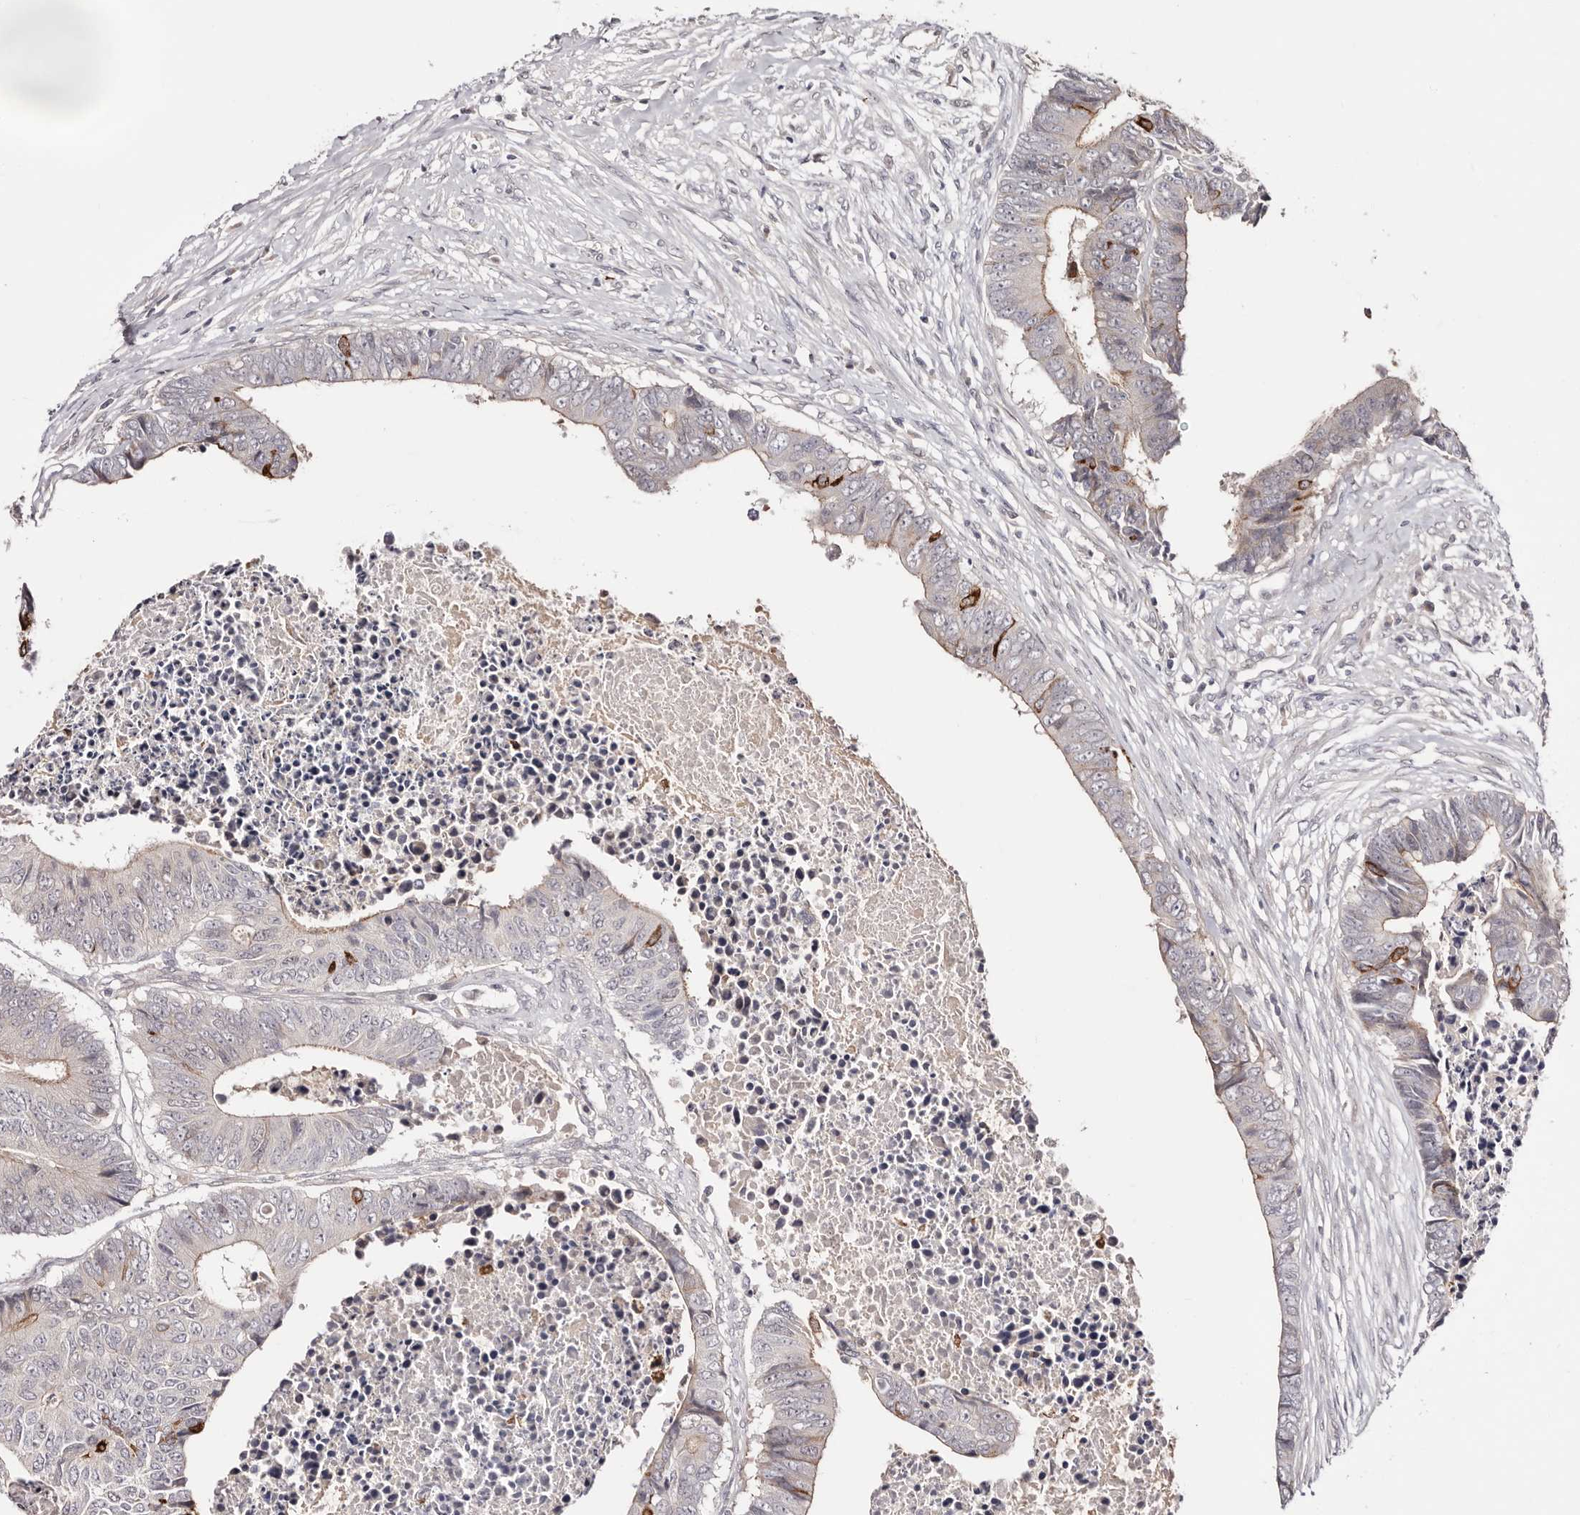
{"staining": {"intensity": "negative", "quantity": "none", "location": "none"}, "tissue": "colorectal cancer", "cell_type": "Tumor cells", "image_type": "cancer", "snomed": [{"axis": "morphology", "description": "Adenocarcinoma, NOS"}, {"axis": "topography", "description": "Rectum"}], "caption": "Photomicrograph shows no protein staining in tumor cells of colorectal adenocarcinoma tissue.", "gene": "EGR3", "patient": {"sex": "male", "age": 84}}